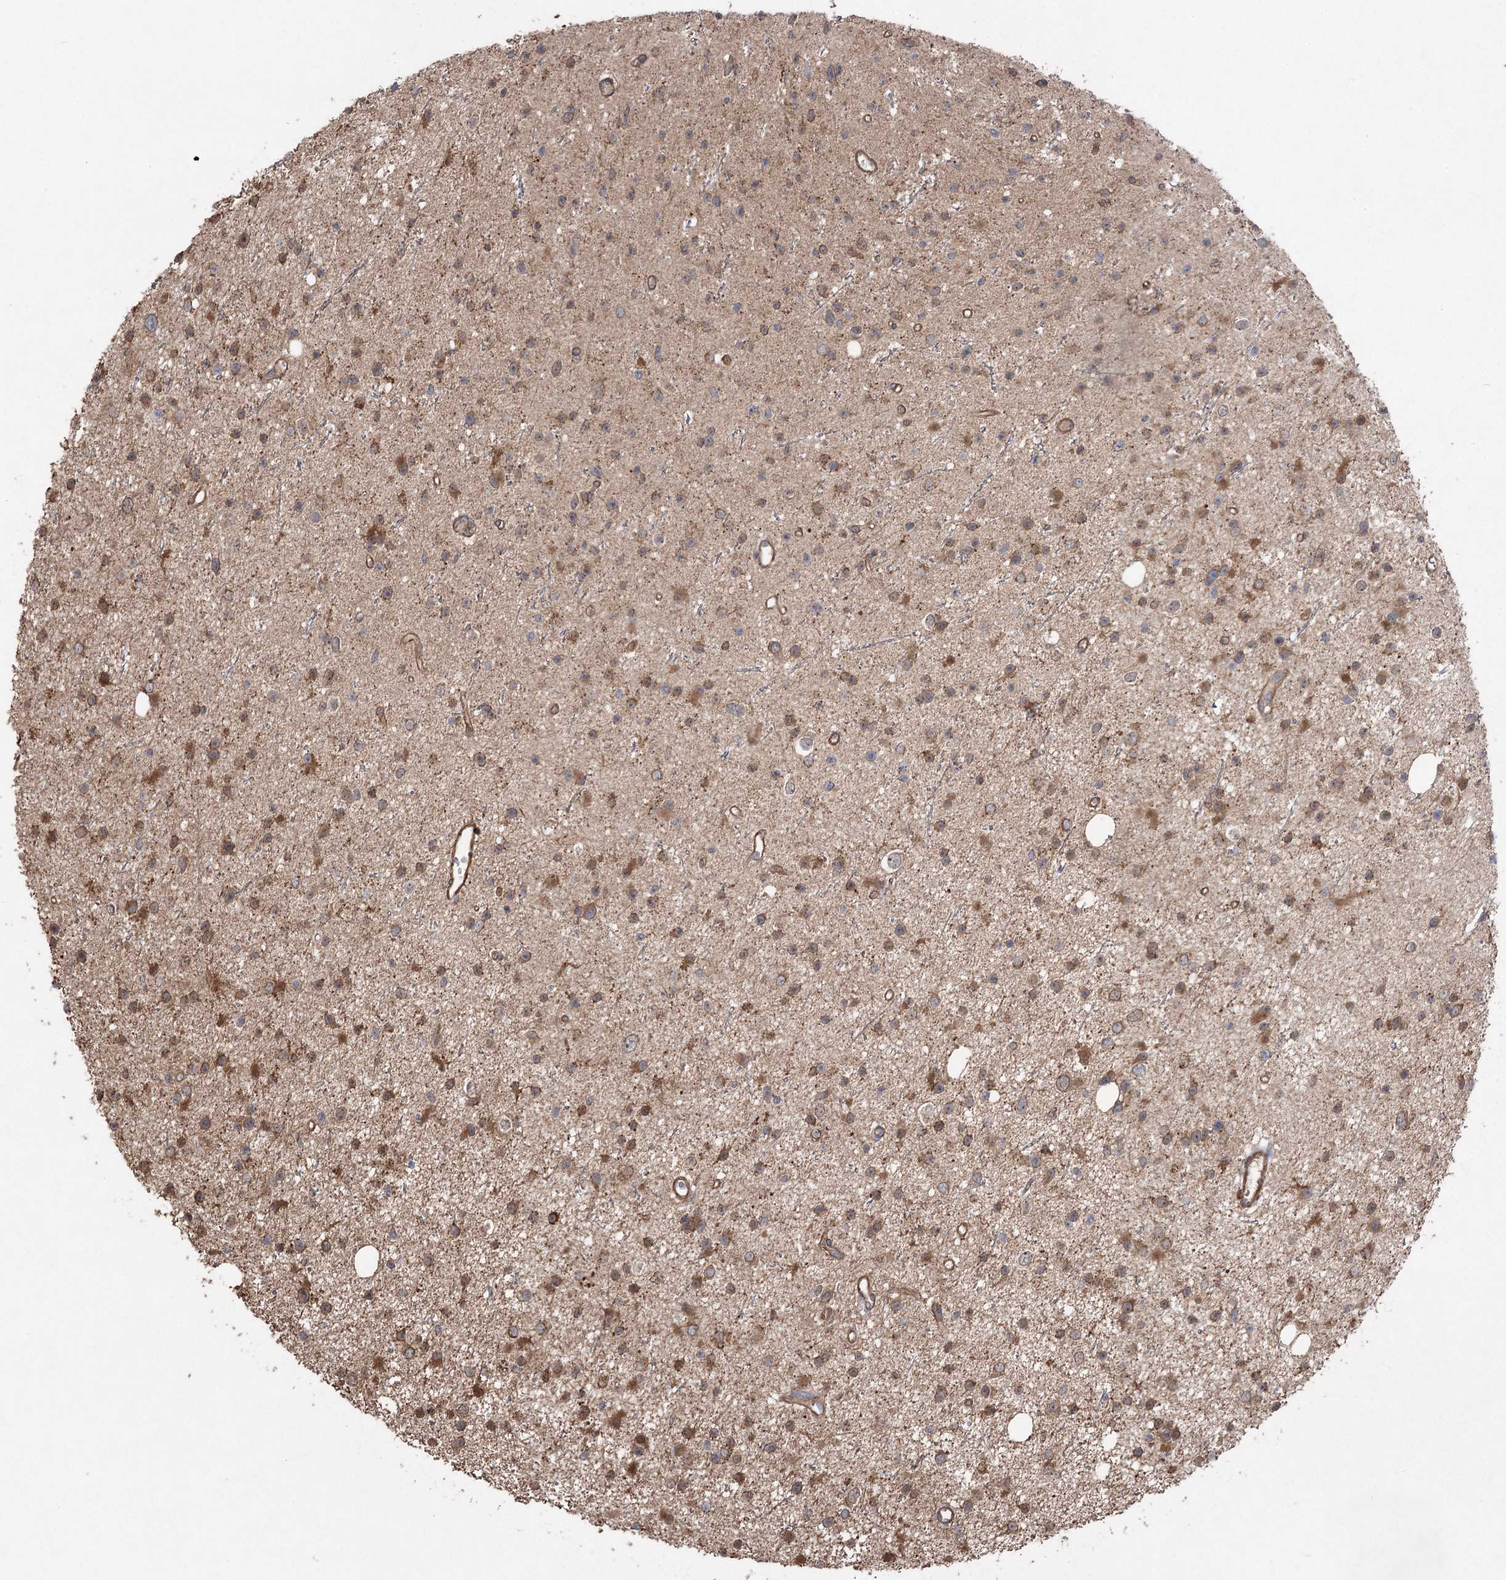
{"staining": {"intensity": "moderate", "quantity": ">75%", "location": "cytoplasmic/membranous"}, "tissue": "glioma", "cell_type": "Tumor cells", "image_type": "cancer", "snomed": [{"axis": "morphology", "description": "Glioma, malignant, Low grade"}, {"axis": "topography", "description": "Cerebral cortex"}], "caption": "High-power microscopy captured an IHC micrograph of malignant low-grade glioma, revealing moderate cytoplasmic/membranous staining in approximately >75% of tumor cells. (brown staining indicates protein expression, while blue staining denotes nuclei).", "gene": "LARS2", "patient": {"sex": "female", "age": 39}}